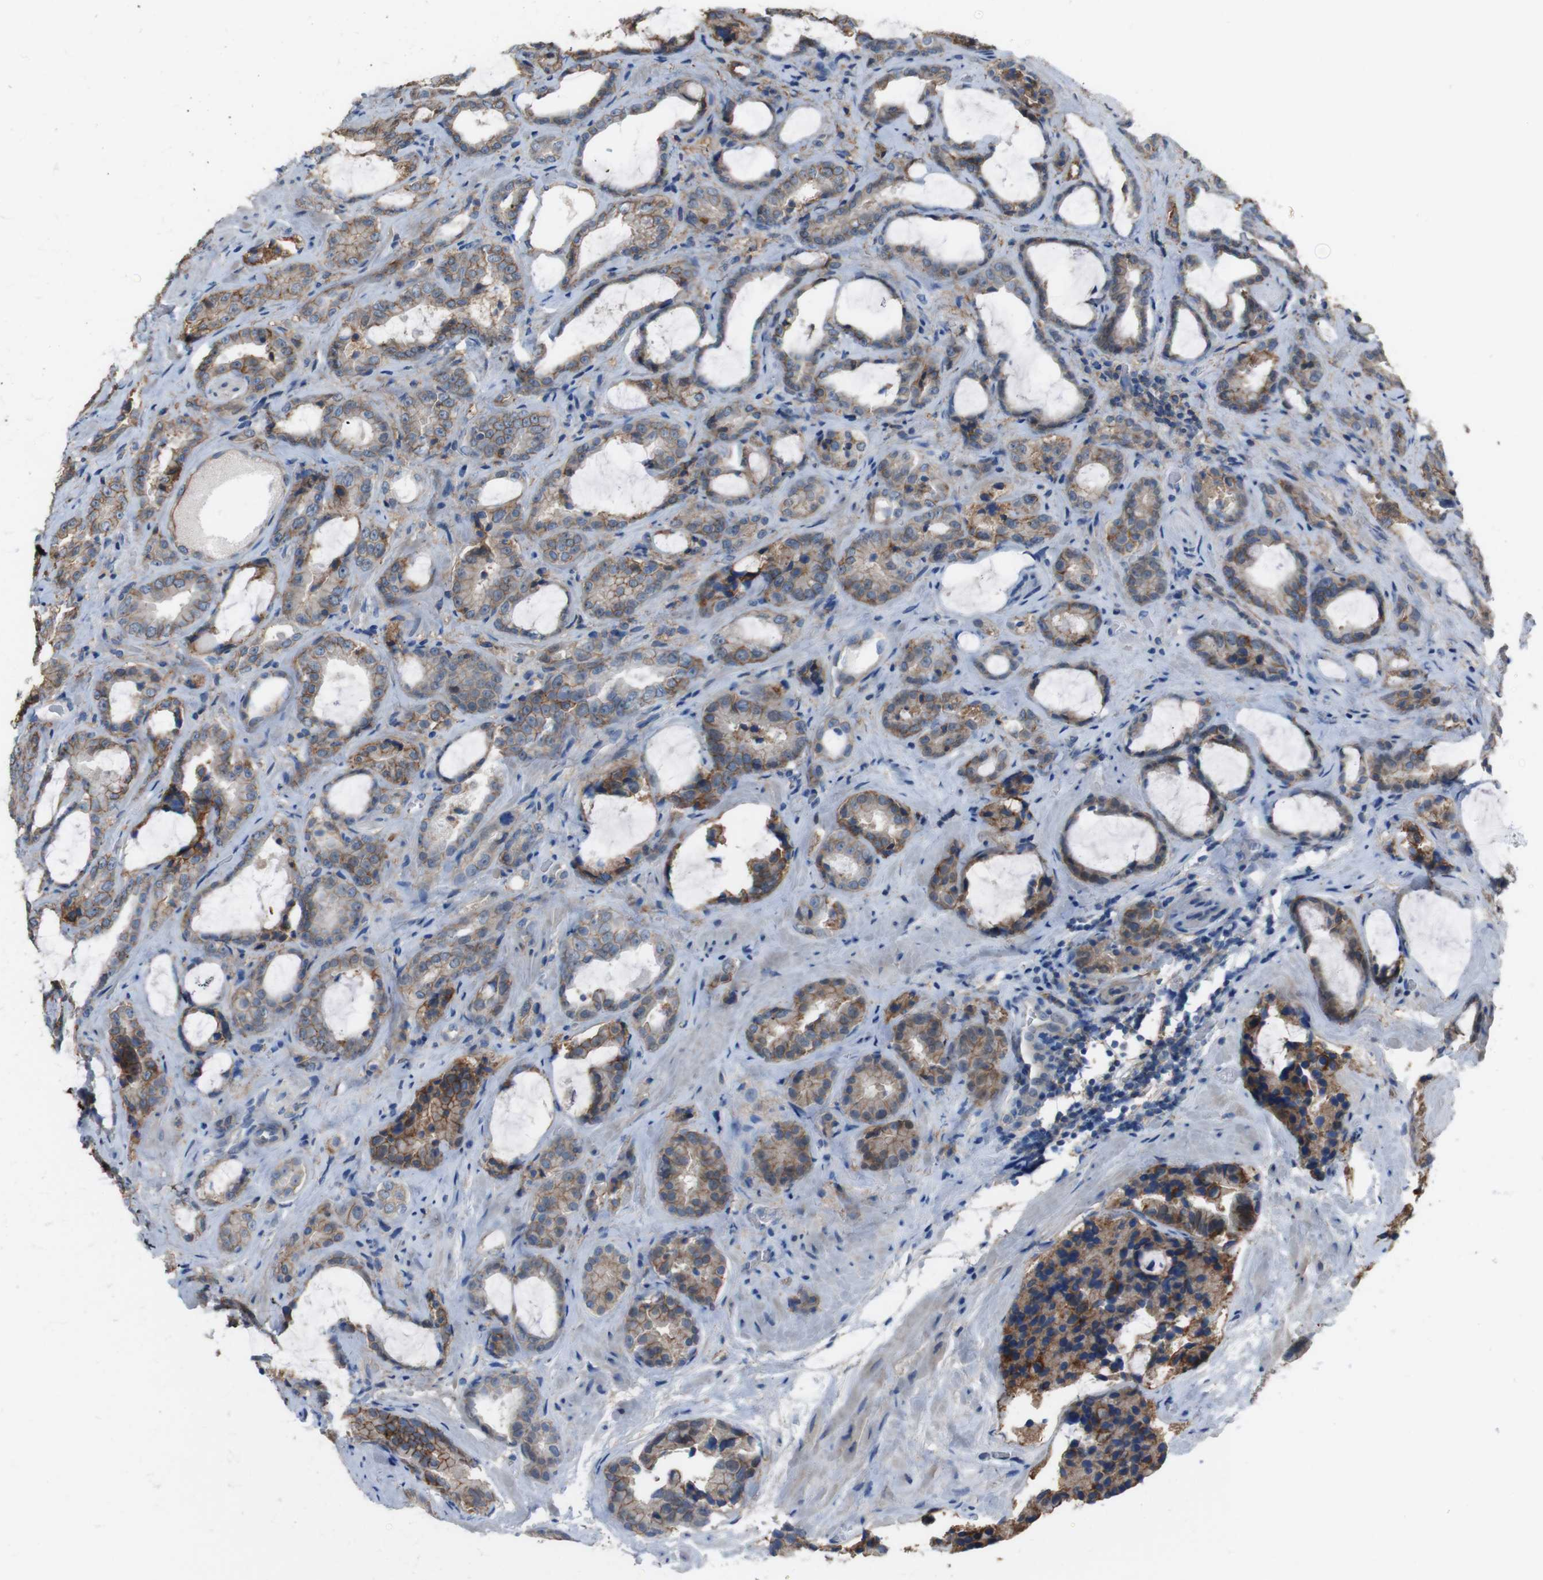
{"staining": {"intensity": "moderate", "quantity": "25%-75%", "location": "cytoplasmic/membranous"}, "tissue": "prostate cancer", "cell_type": "Tumor cells", "image_type": "cancer", "snomed": [{"axis": "morphology", "description": "Adenocarcinoma, Low grade"}, {"axis": "topography", "description": "Prostate"}], "caption": "Tumor cells display medium levels of moderate cytoplasmic/membranous positivity in approximately 25%-75% of cells in human prostate cancer. Nuclei are stained in blue.", "gene": "ATP2B1", "patient": {"sex": "male", "age": 60}}